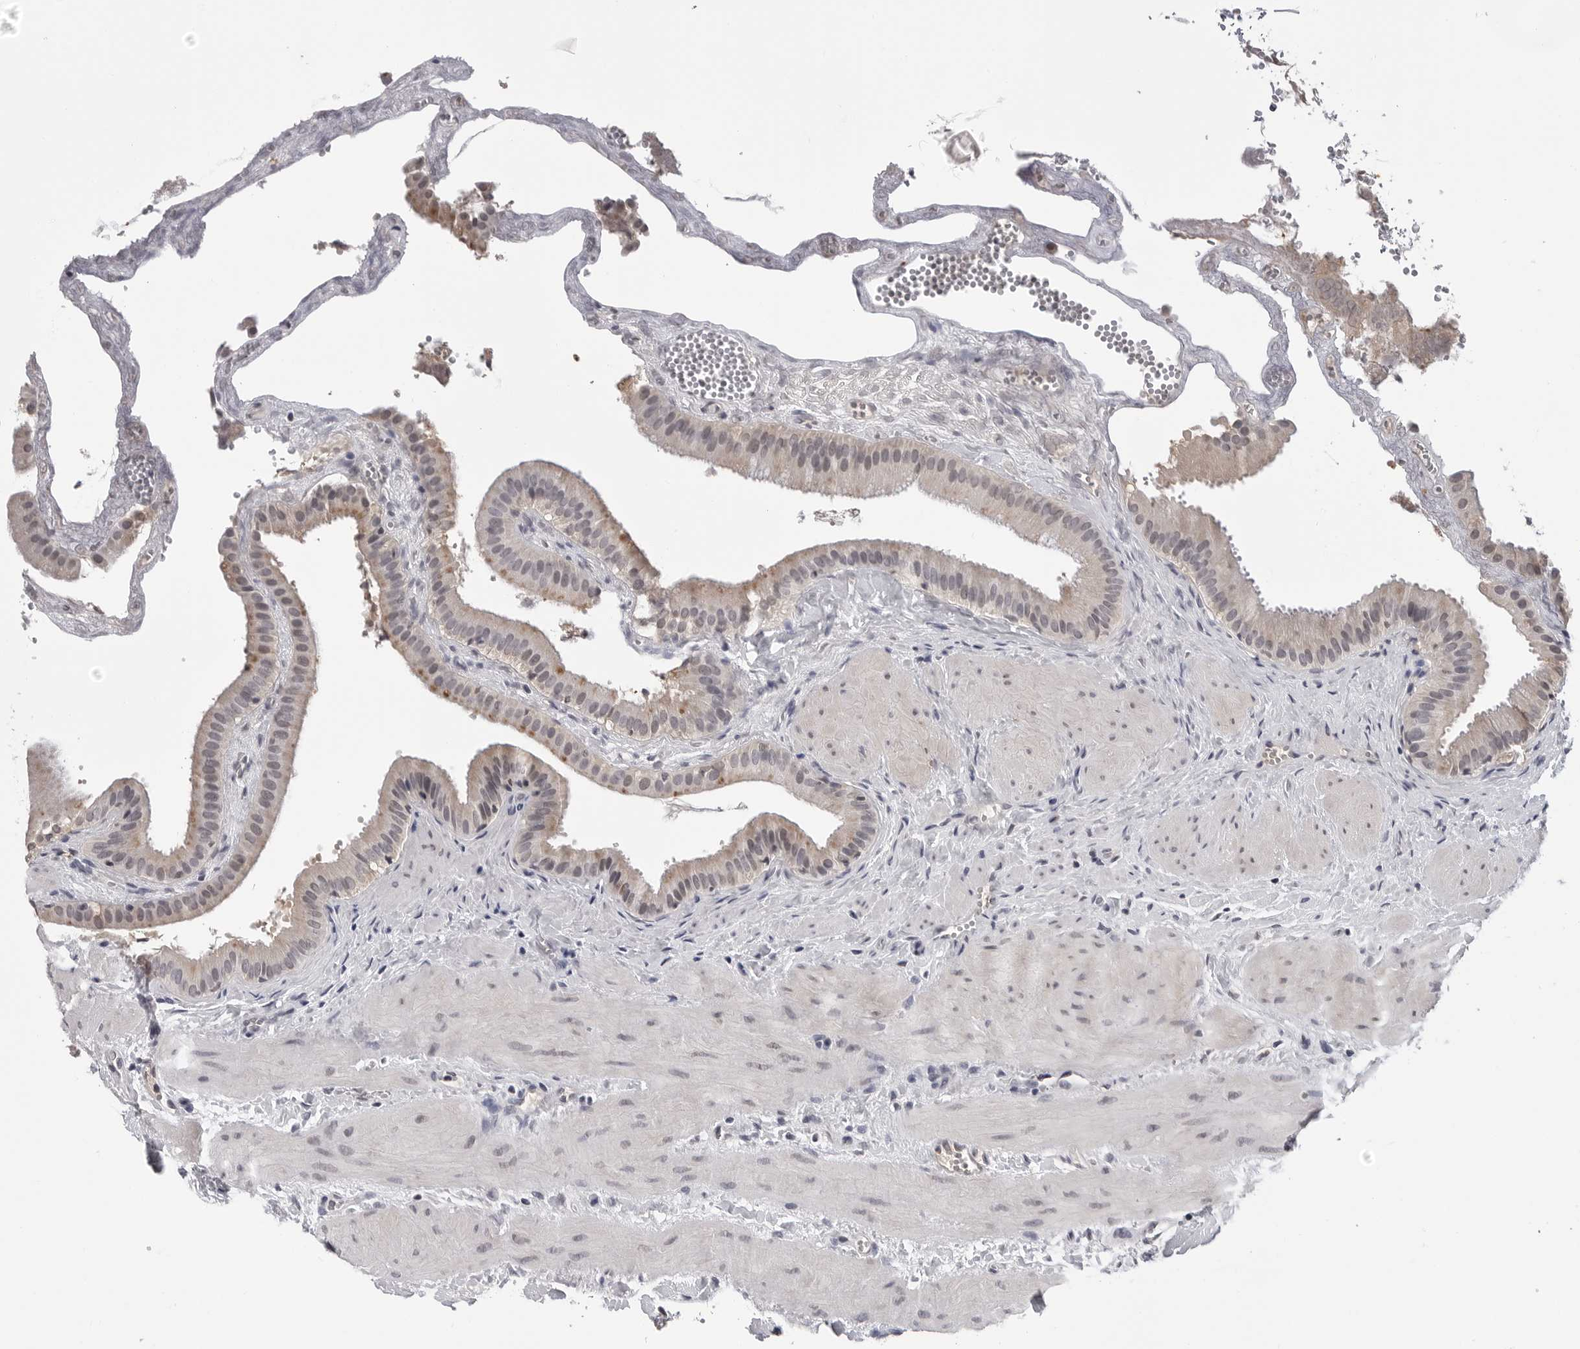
{"staining": {"intensity": "weak", "quantity": "25%-75%", "location": "cytoplasmic/membranous"}, "tissue": "gallbladder", "cell_type": "Glandular cells", "image_type": "normal", "snomed": [{"axis": "morphology", "description": "Normal tissue, NOS"}, {"axis": "topography", "description": "Gallbladder"}], "caption": "Brown immunohistochemical staining in benign human gallbladder exhibits weak cytoplasmic/membranous staining in about 25%-75% of glandular cells. The protein of interest is shown in brown color, while the nuclei are stained blue.", "gene": "CDK20", "patient": {"sex": "male", "age": 55}}